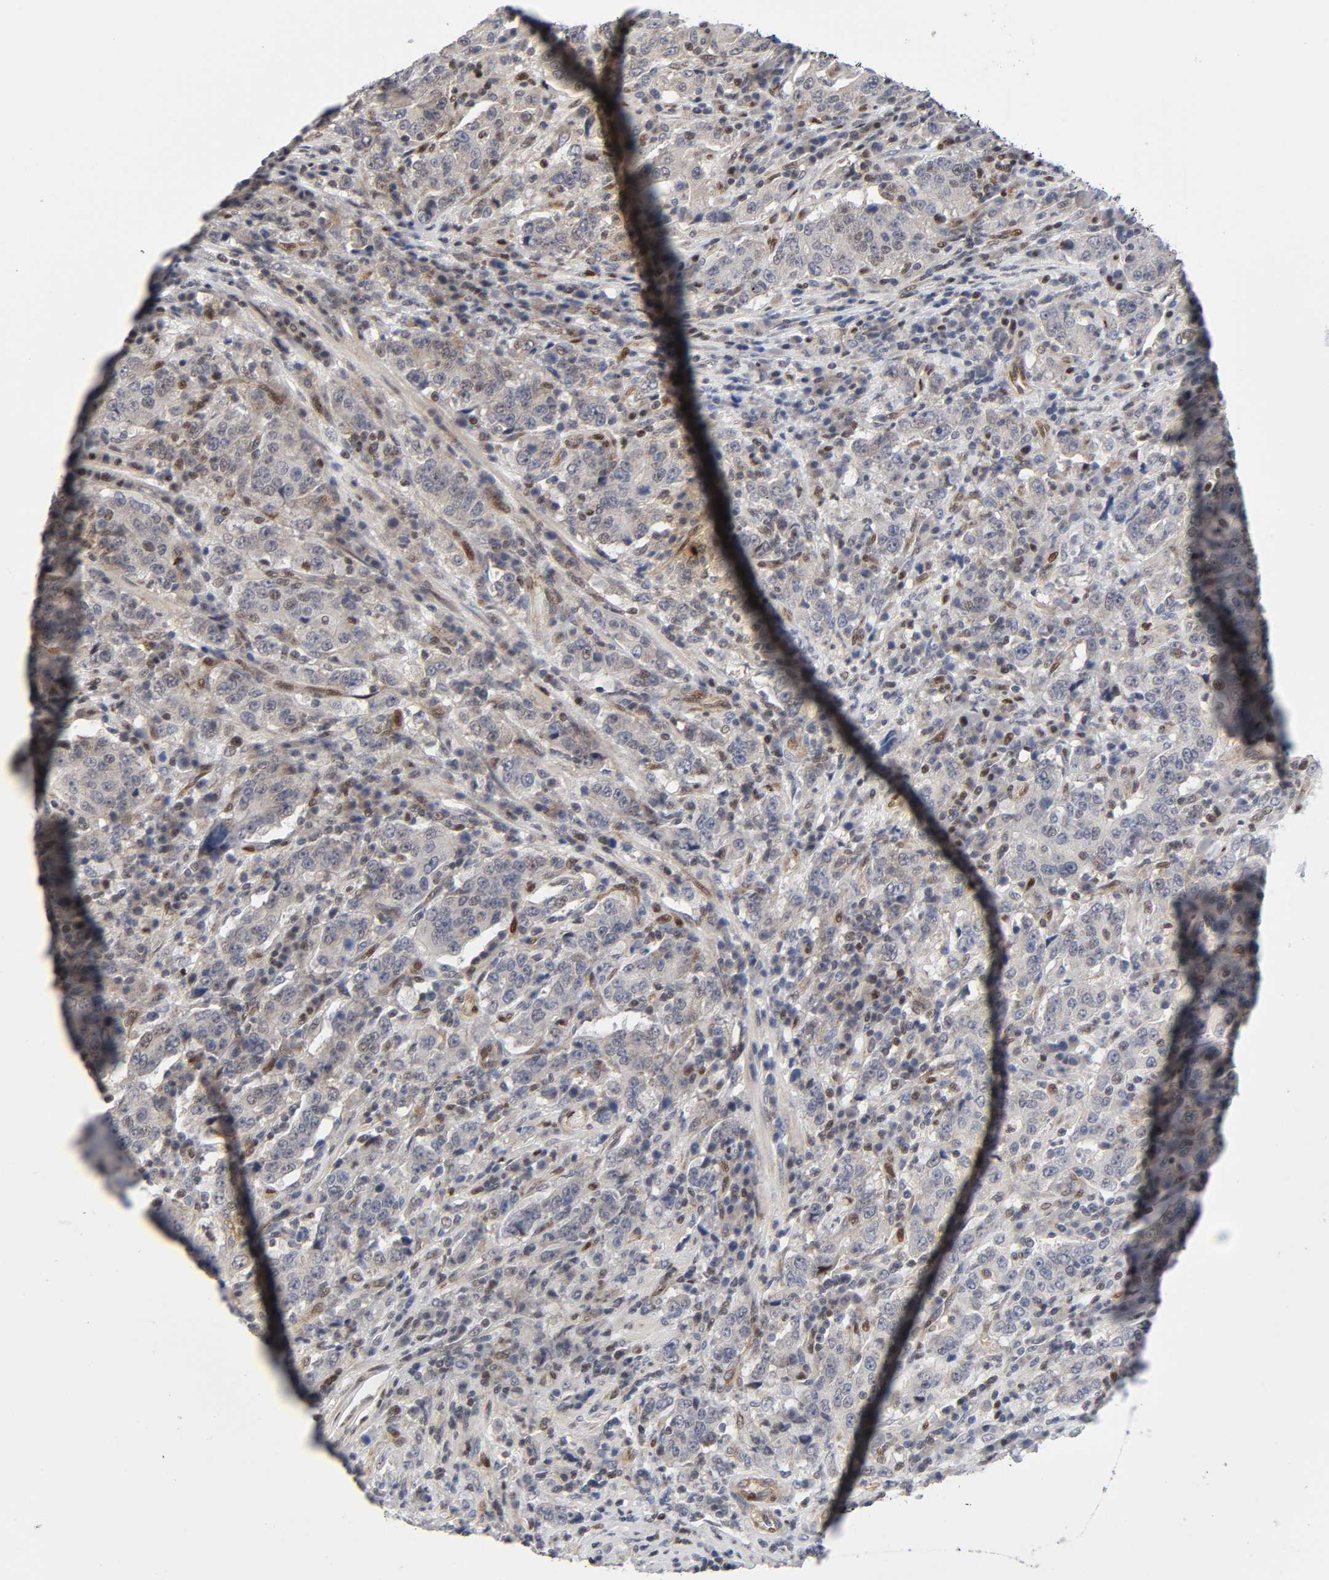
{"staining": {"intensity": "weak", "quantity": ">75%", "location": "cytoplasmic/membranous,nuclear"}, "tissue": "stomach cancer", "cell_type": "Tumor cells", "image_type": "cancer", "snomed": [{"axis": "morphology", "description": "Normal tissue, NOS"}, {"axis": "morphology", "description": "Adenocarcinoma, NOS"}, {"axis": "topography", "description": "Stomach, upper"}, {"axis": "topography", "description": "Stomach"}], "caption": "Protein expression by immunohistochemistry exhibits weak cytoplasmic/membranous and nuclear positivity in approximately >75% of tumor cells in adenocarcinoma (stomach). (DAB (3,3'-diaminobenzidine) IHC, brown staining for protein, blue staining for nuclei).", "gene": "STK38", "patient": {"sex": "male", "age": 59}}